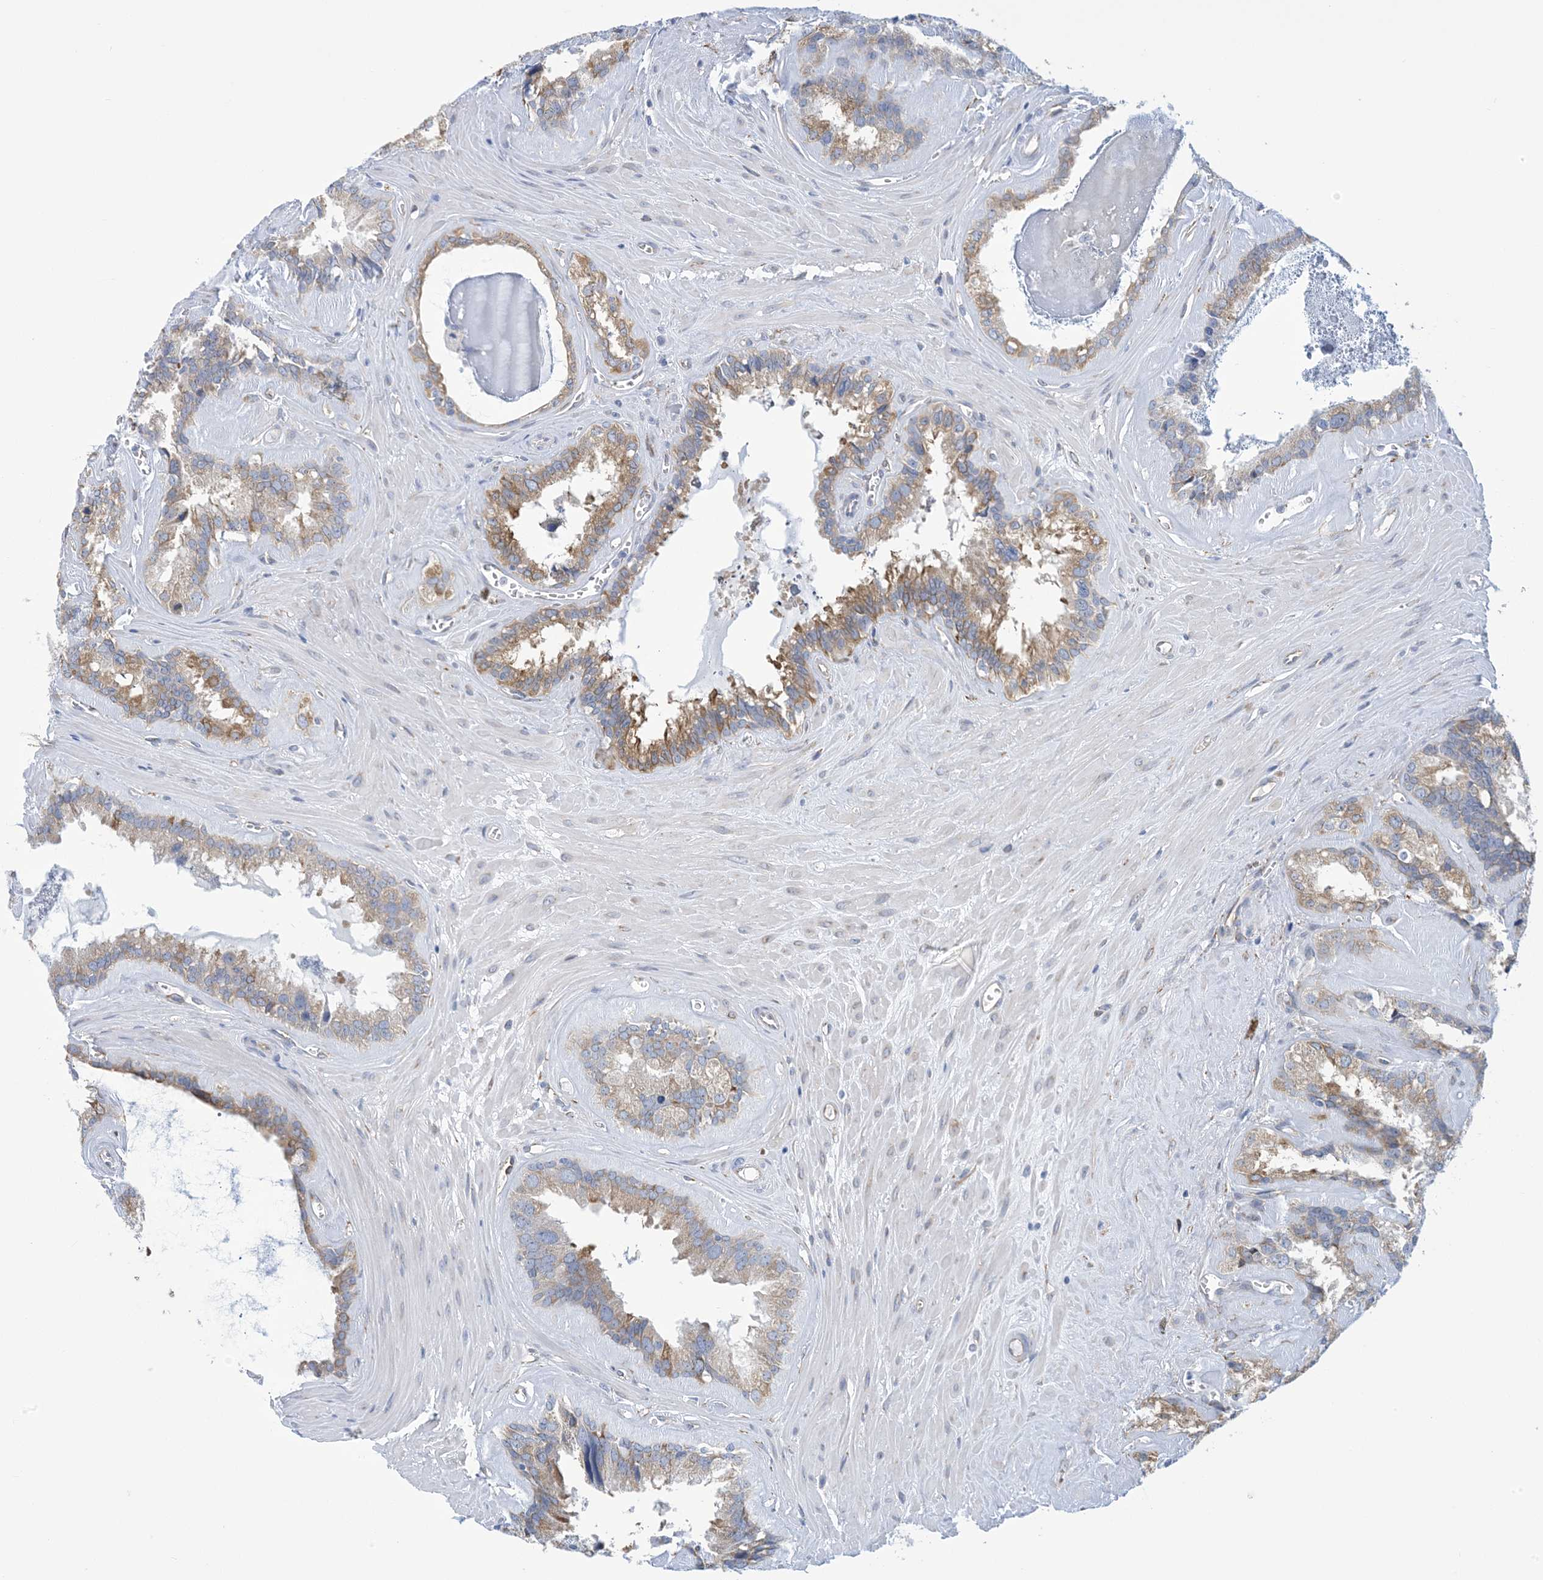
{"staining": {"intensity": "moderate", "quantity": "<25%", "location": "cytoplasmic/membranous"}, "tissue": "seminal vesicle", "cell_type": "Glandular cells", "image_type": "normal", "snomed": [{"axis": "morphology", "description": "Normal tissue, NOS"}, {"axis": "topography", "description": "Prostate"}, {"axis": "topography", "description": "Seminal veicle"}], "caption": "Immunohistochemistry (IHC) photomicrograph of normal seminal vesicle: human seminal vesicle stained using IHC demonstrates low levels of moderate protein expression localized specifically in the cytoplasmic/membranous of glandular cells, appearing as a cytoplasmic/membranous brown color.", "gene": "CCDC14", "patient": {"sex": "male", "age": 59}}